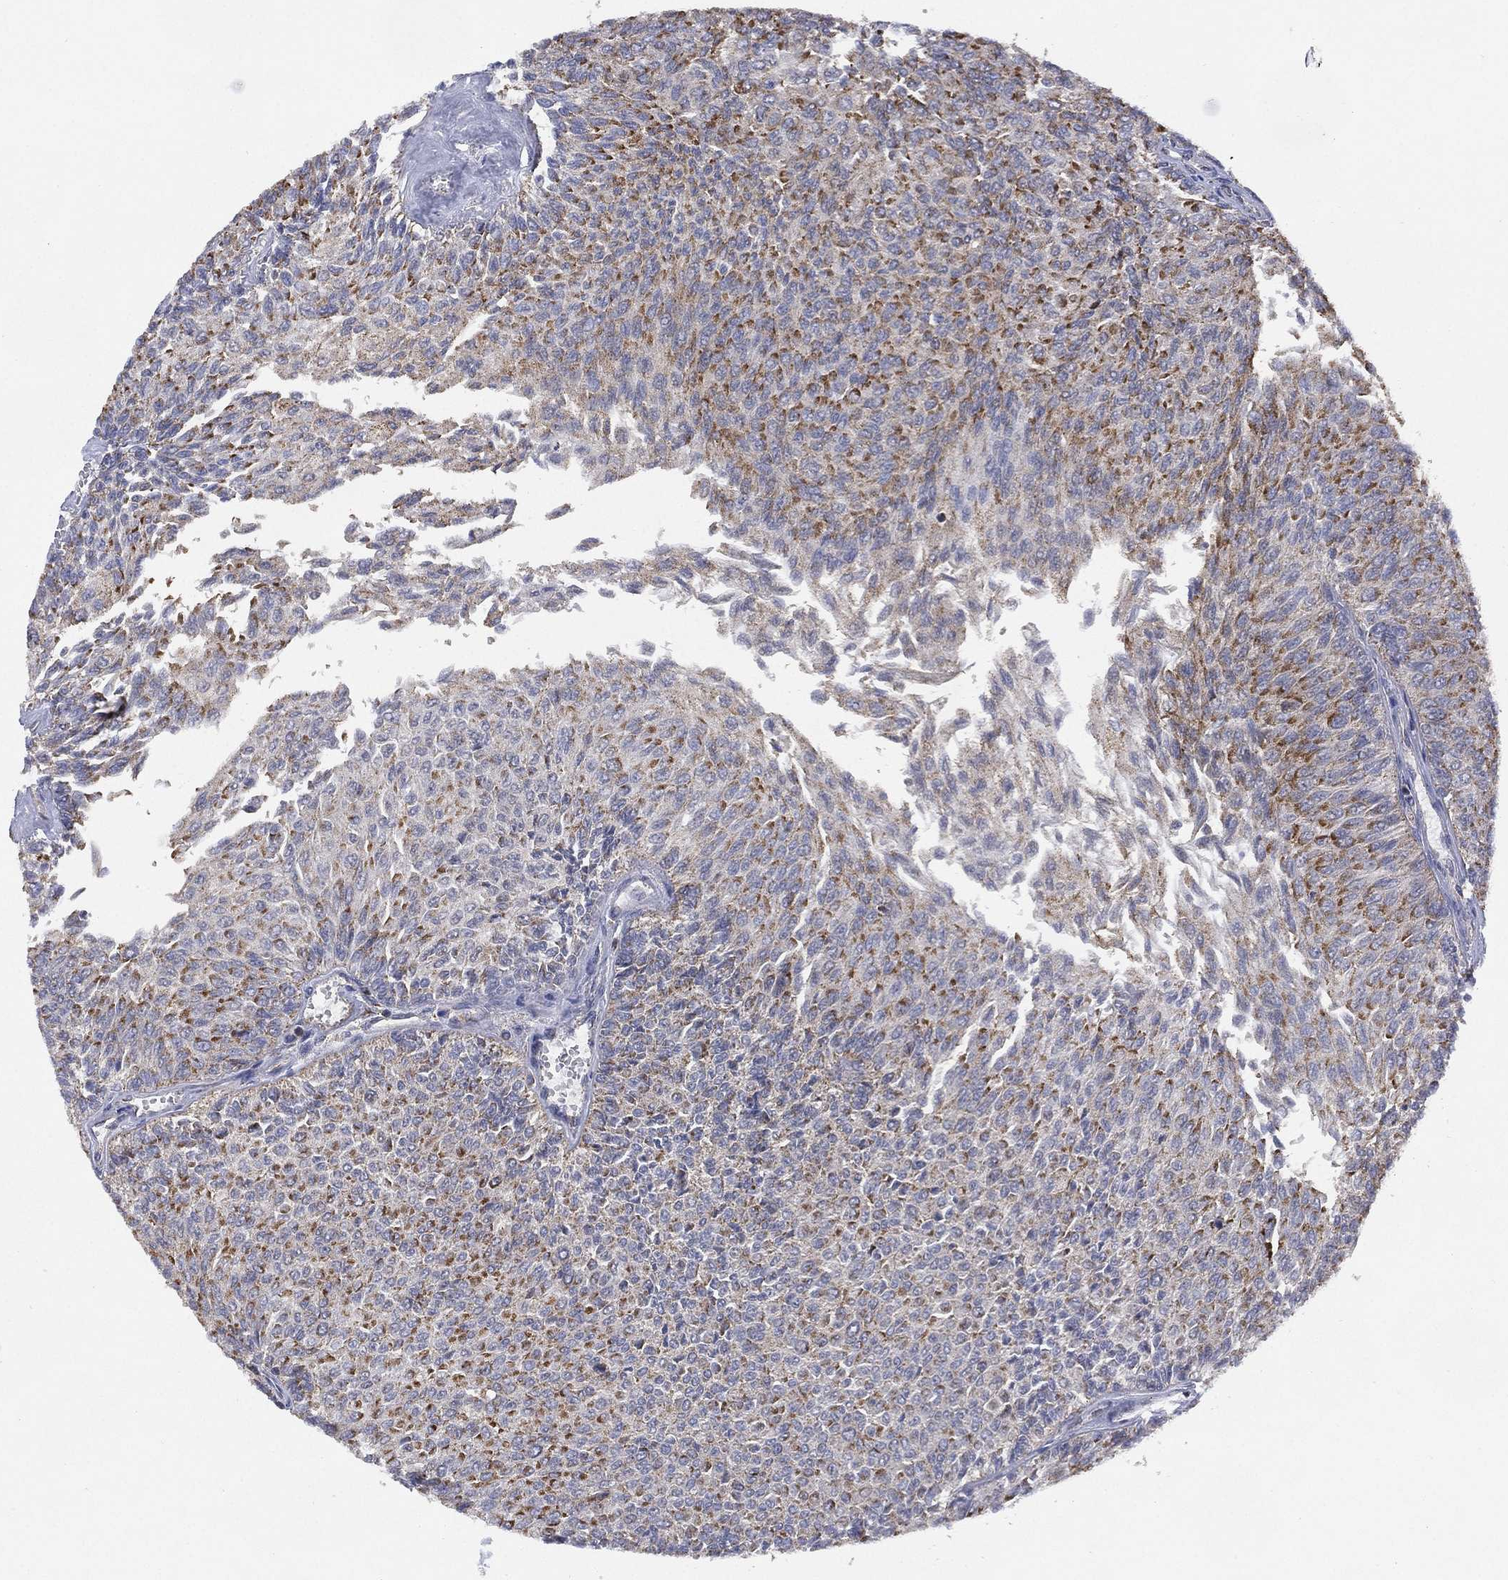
{"staining": {"intensity": "moderate", "quantity": "25%-75%", "location": "cytoplasmic/membranous"}, "tissue": "urothelial cancer", "cell_type": "Tumor cells", "image_type": "cancer", "snomed": [{"axis": "morphology", "description": "Urothelial carcinoma, Low grade"}, {"axis": "topography", "description": "Ureter, NOS"}, {"axis": "topography", "description": "Urinary bladder"}], "caption": "Tumor cells demonstrate medium levels of moderate cytoplasmic/membranous expression in approximately 25%-75% of cells in human low-grade urothelial carcinoma.", "gene": "PPP2R5A", "patient": {"sex": "male", "age": 78}}